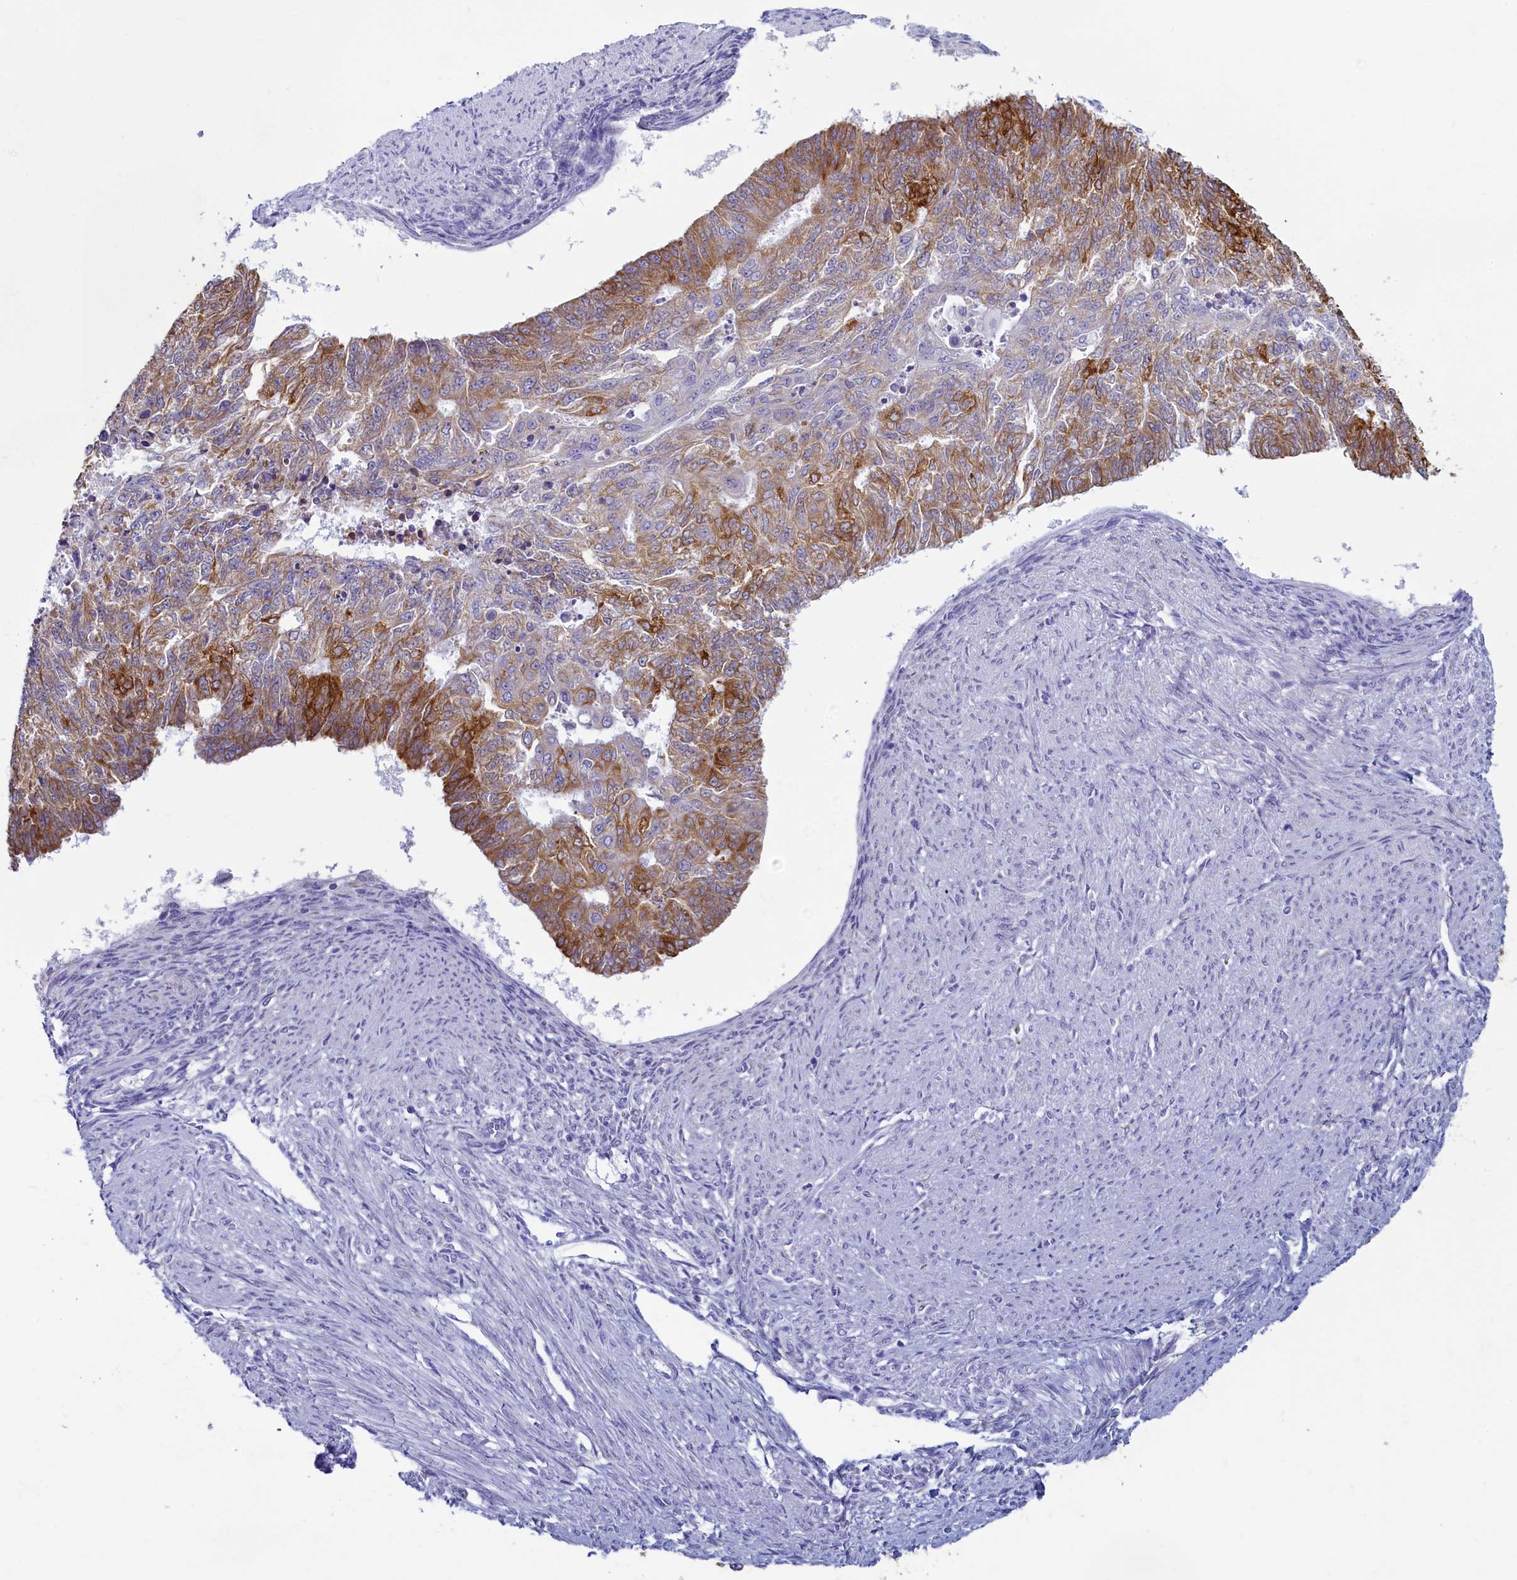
{"staining": {"intensity": "moderate", "quantity": ">75%", "location": "cytoplasmic/membranous"}, "tissue": "endometrial cancer", "cell_type": "Tumor cells", "image_type": "cancer", "snomed": [{"axis": "morphology", "description": "Adenocarcinoma, NOS"}, {"axis": "topography", "description": "Endometrium"}], "caption": "Approximately >75% of tumor cells in human endometrial cancer (adenocarcinoma) demonstrate moderate cytoplasmic/membranous protein expression as visualized by brown immunohistochemical staining.", "gene": "SKA3", "patient": {"sex": "female", "age": 32}}